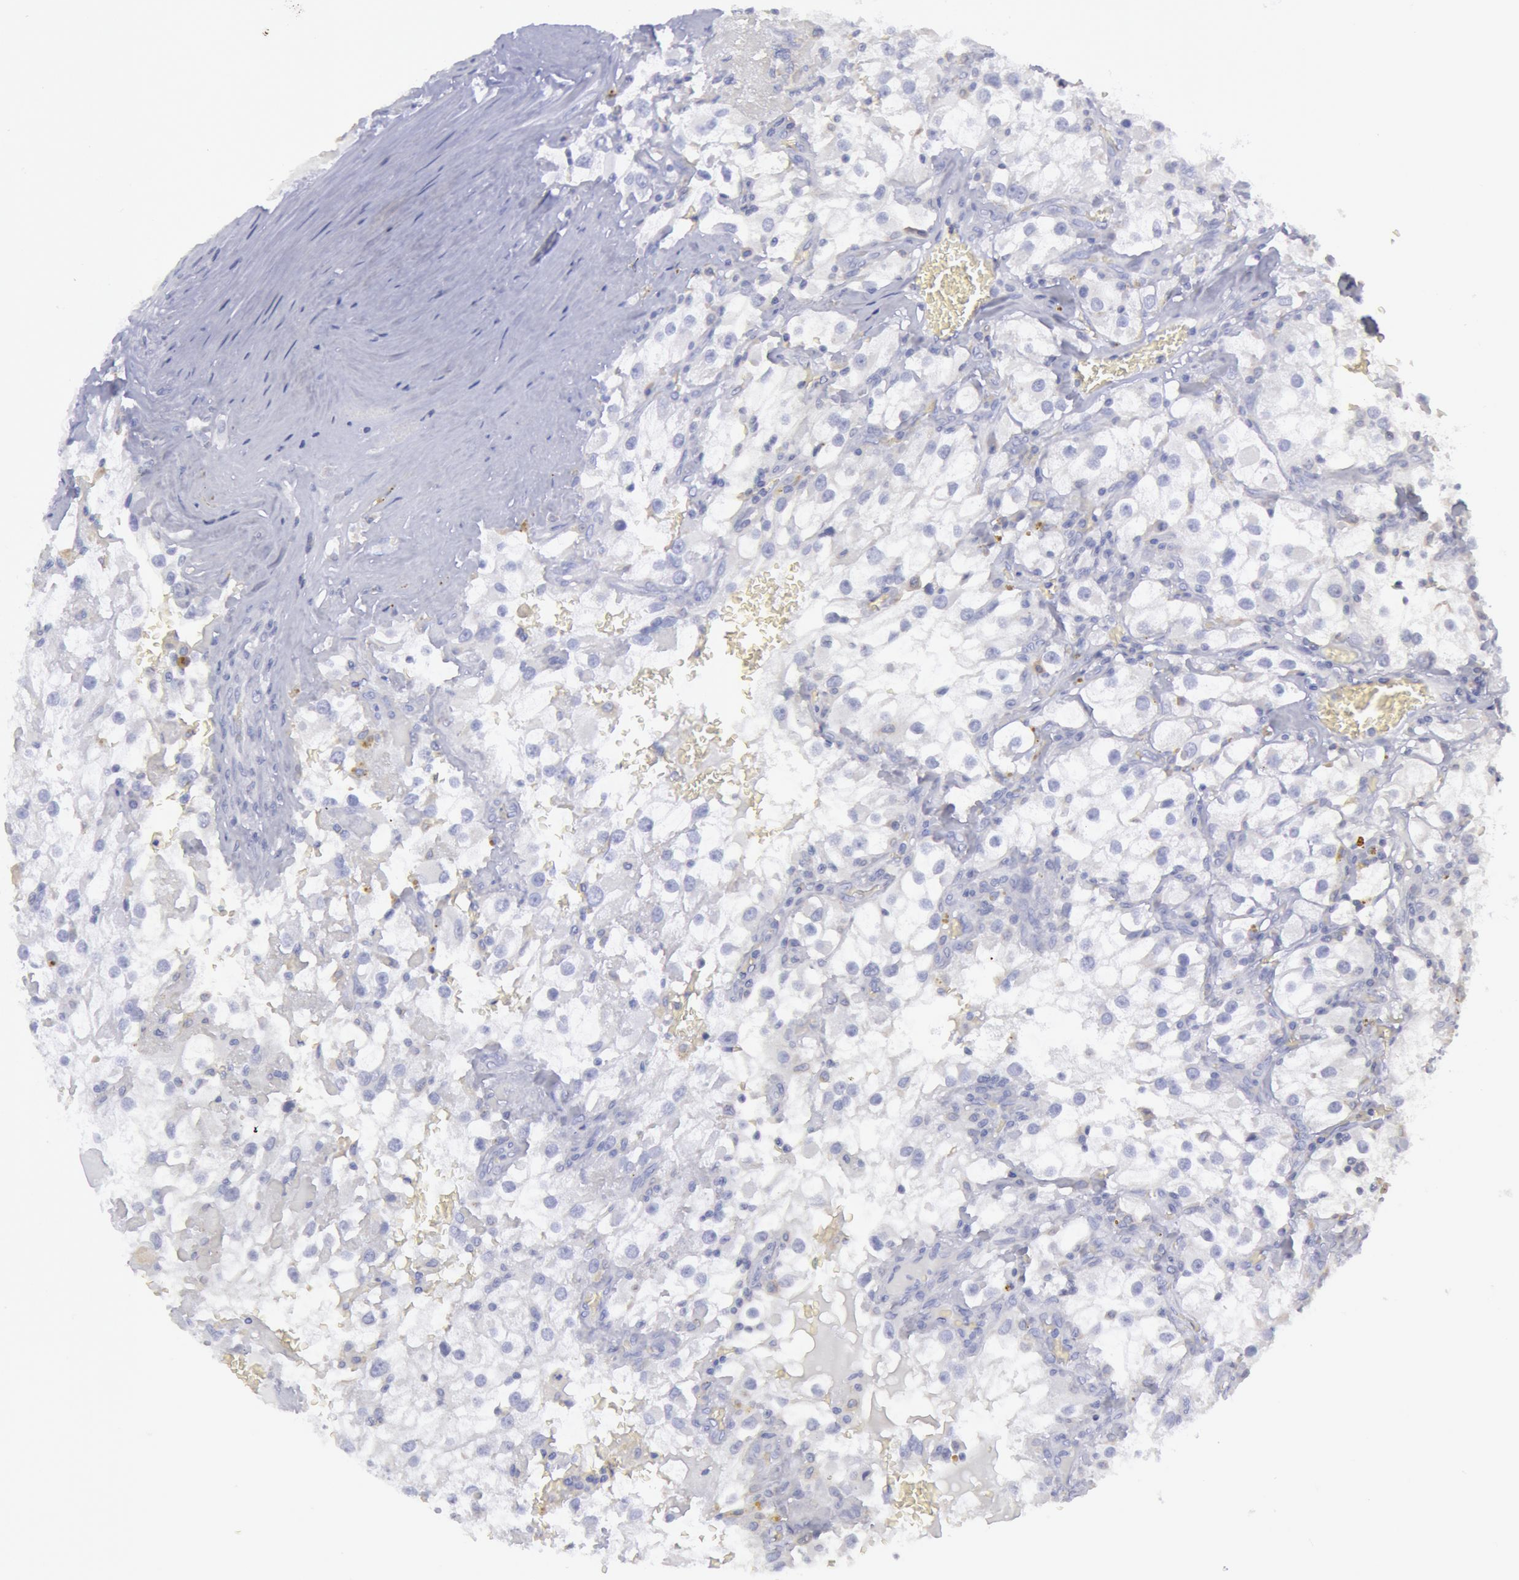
{"staining": {"intensity": "negative", "quantity": "none", "location": "none"}, "tissue": "renal cancer", "cell_type": "Tumor cells", "image_type": "cancer", "snomed": [{"axis": "morphology", "description": "Adenocarcinoma, NOS"}, {"axis": "topography", "description": "Kidney"}], "caption": "Renal adenocarcinoma was stained to show a protein in brown. There is no significant expression in tumor cells. (Stains: DAB IHC with hematoxylin counter stain, Microscopy: brightfield microscopy at high magnification).", "gene": "MYH7", "patient": {"sex": "female", "age": 52}}